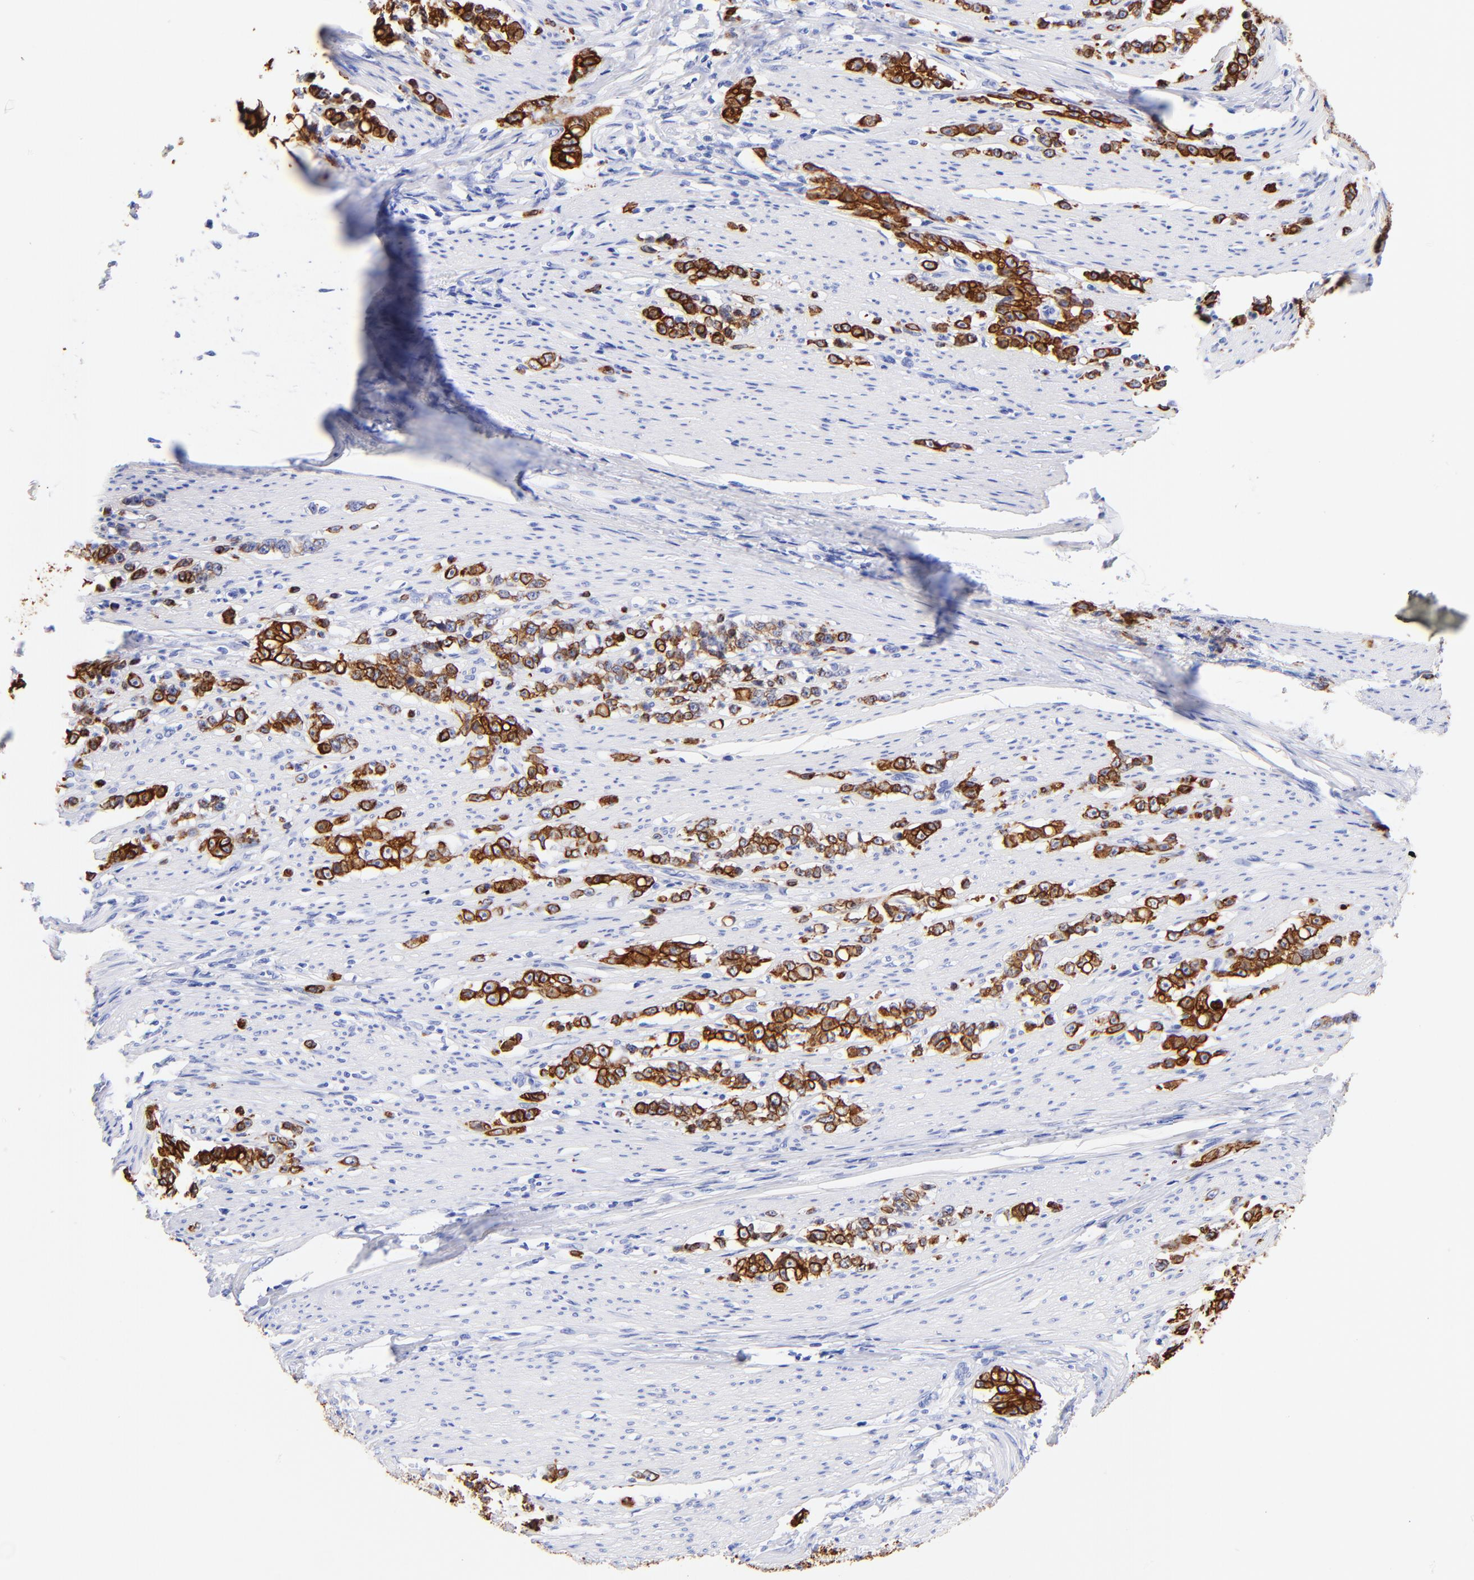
{"staining": {"intensity": "strong", "quantity": ">75%", "location": "cytoplasmic/membranous"}, "tissue": "stomach cancer", "cell_type": "Tumor cells", "image_type": "cancer", "snomed": [{"axis": "morphology", "description": "Adenocarcinoma, NOS"}, {"axis": "topography", "description": "Stomach, lower"}], "caption": "Strong cytoplasmic/membranous protein staining is appreciated in about >75% of tumor cells in stomach adenocarcinoma.", "gene": "KRT19", "patient": {"sex": "male", "age": 88}}